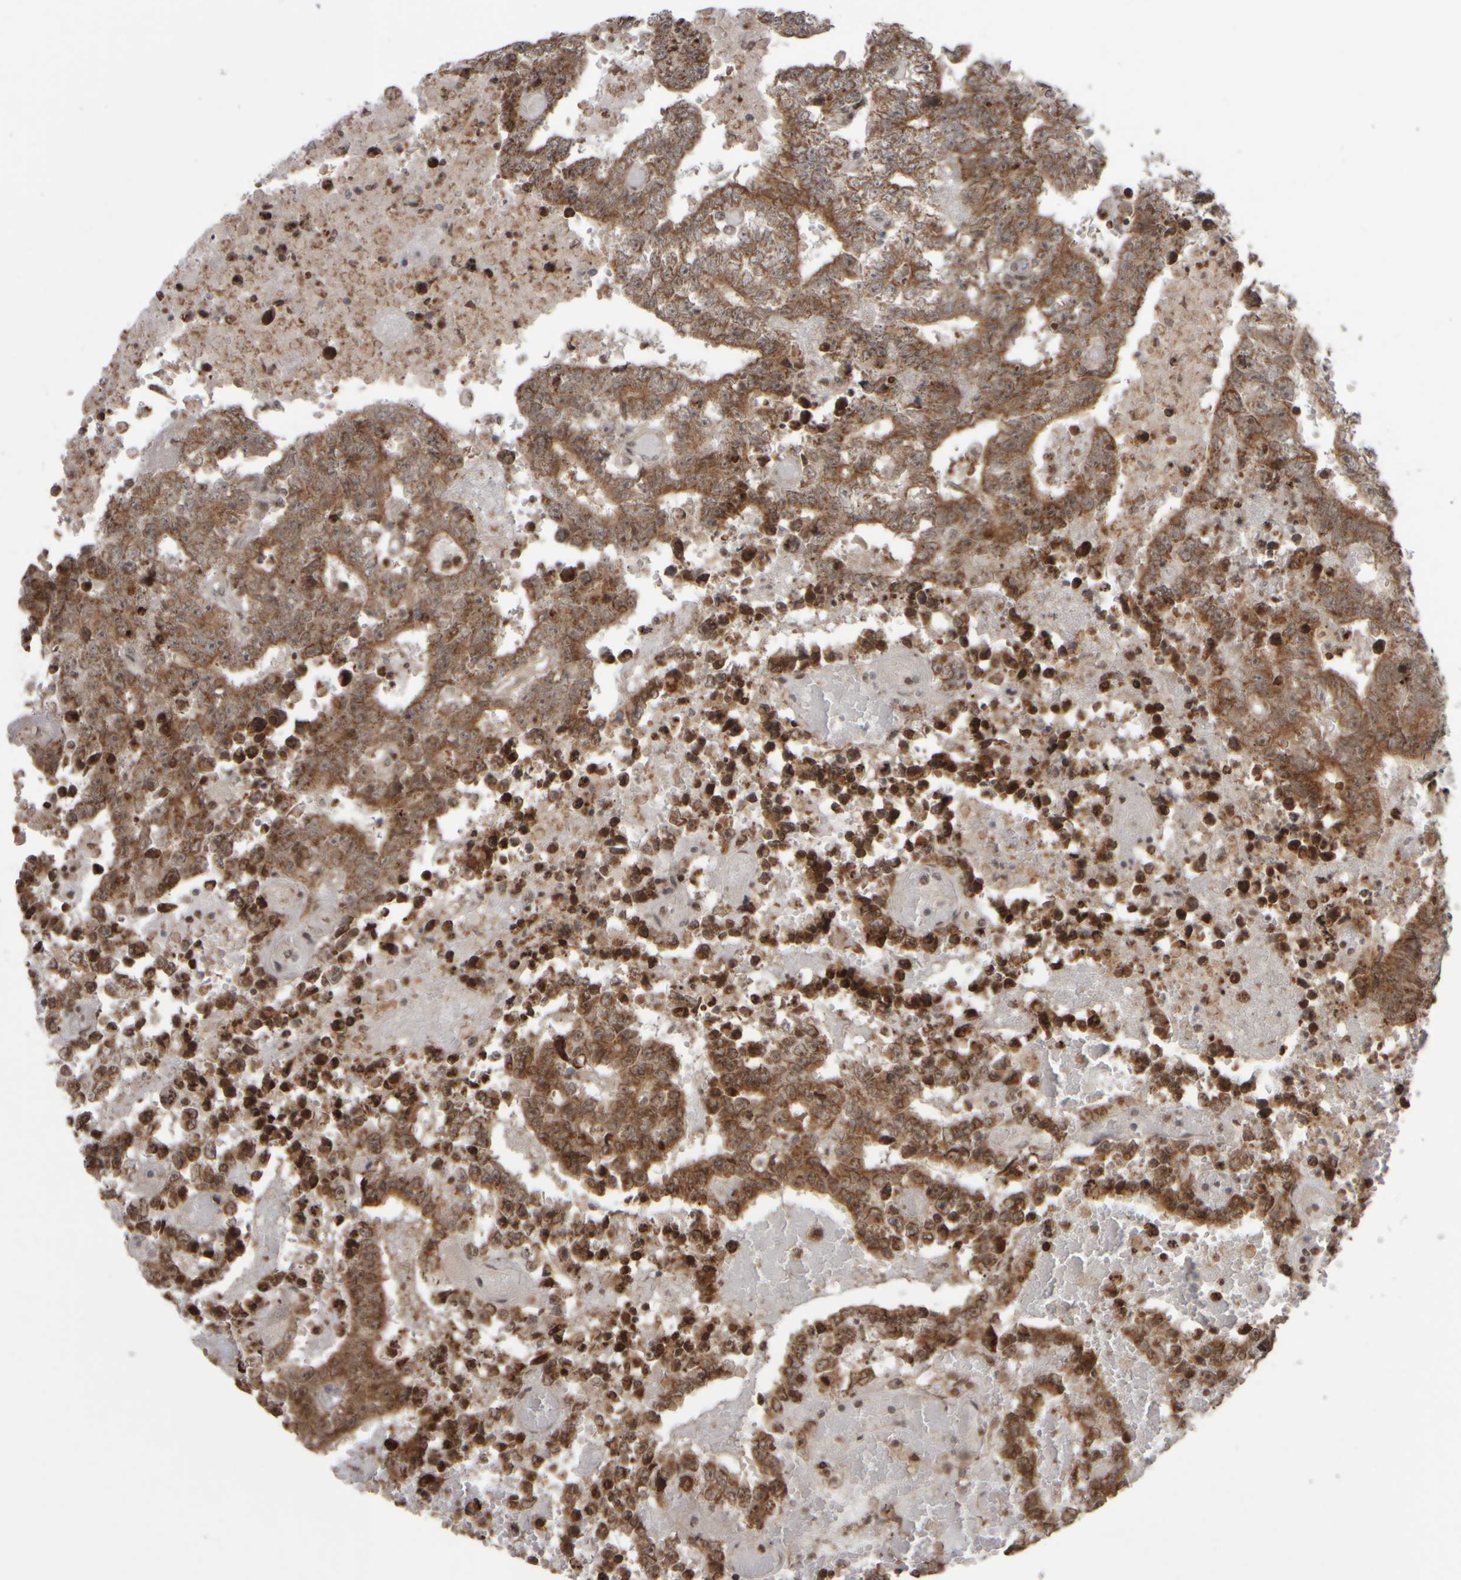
{"staining": {"intensity": "moderate", "quantity": ">75%", "location": "cytoplasmic/membranous"}, "tissue": "testis cancer", "cell_type": "Tumor cells", "image_type": "cancer", "snomed": [{"axis": "morphology", "description": "Carcinoma, Embryonal, NOS"}, {"axis": "topography", "description": "Testis"}], "caption": "Immunohistochemical staining of human testis embryonal carcinoma shows medium levels of moderate cytoplasmic/membranous expression in approximately >75% of tumor cells.", "gene": "CWC27", "patient": {"sex": "male", "age": 25}}